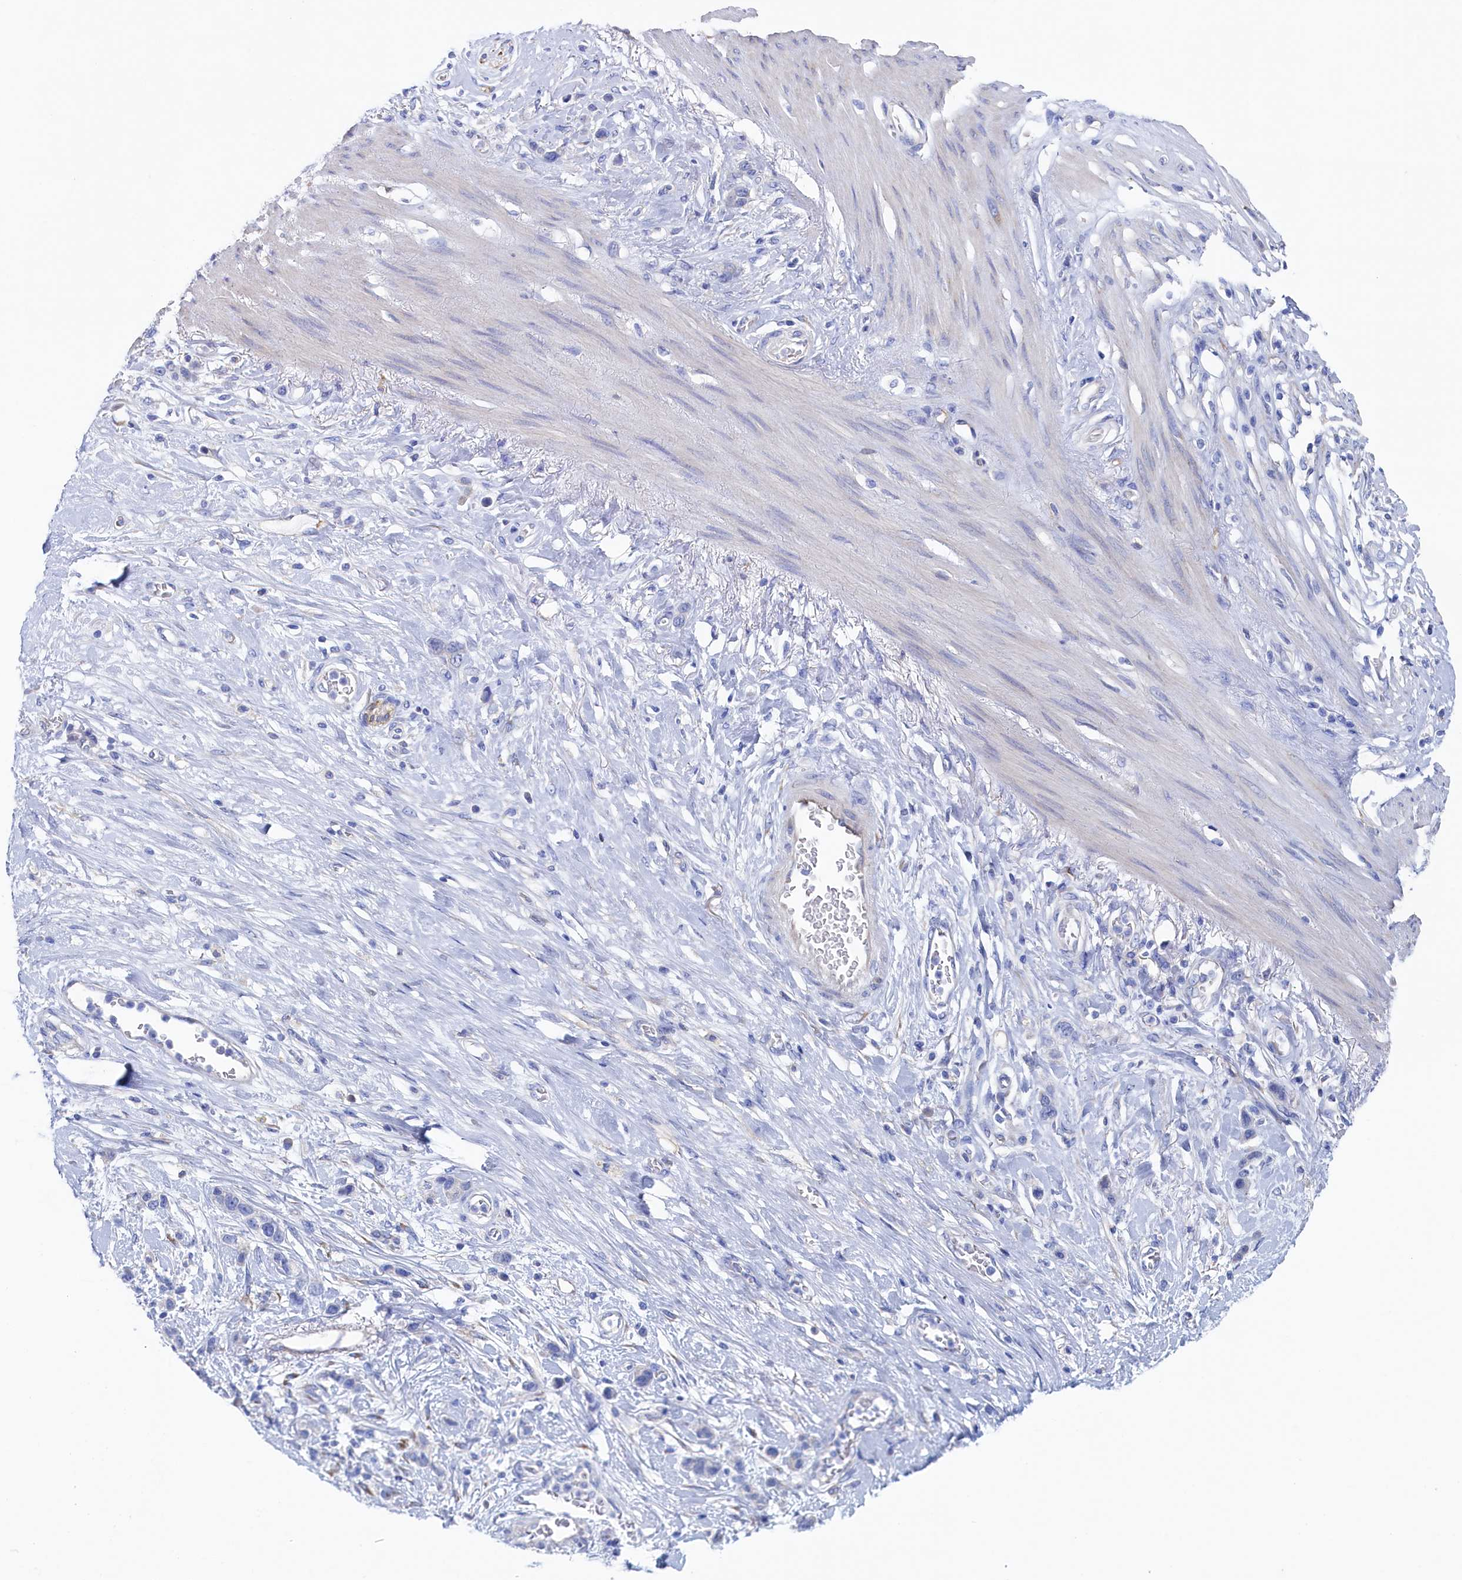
{"staining": {"intensity": "negative", "quantity": "none", "location": "none"}, "tissue": "stomach cancer", "cell_type": "Tumor cells", "image_type": "cancer", "snomed": [{"axis": "morphology", "description": "Adenocarcinoma, NOS"}, {"axis": "morphology", "description": "Adenocarcinoma, High grade"}, {"axis": "topography", "description": "Stomach, upper"}, {"axis": "topography", "description": "Stomach, lower"}], "caption": "Tumor cells show no significant expression in stomach cancer (high-grade adenocarcinoma).", "gene": "TMOD2", "patient": {"sex": "female", "age": 65}}